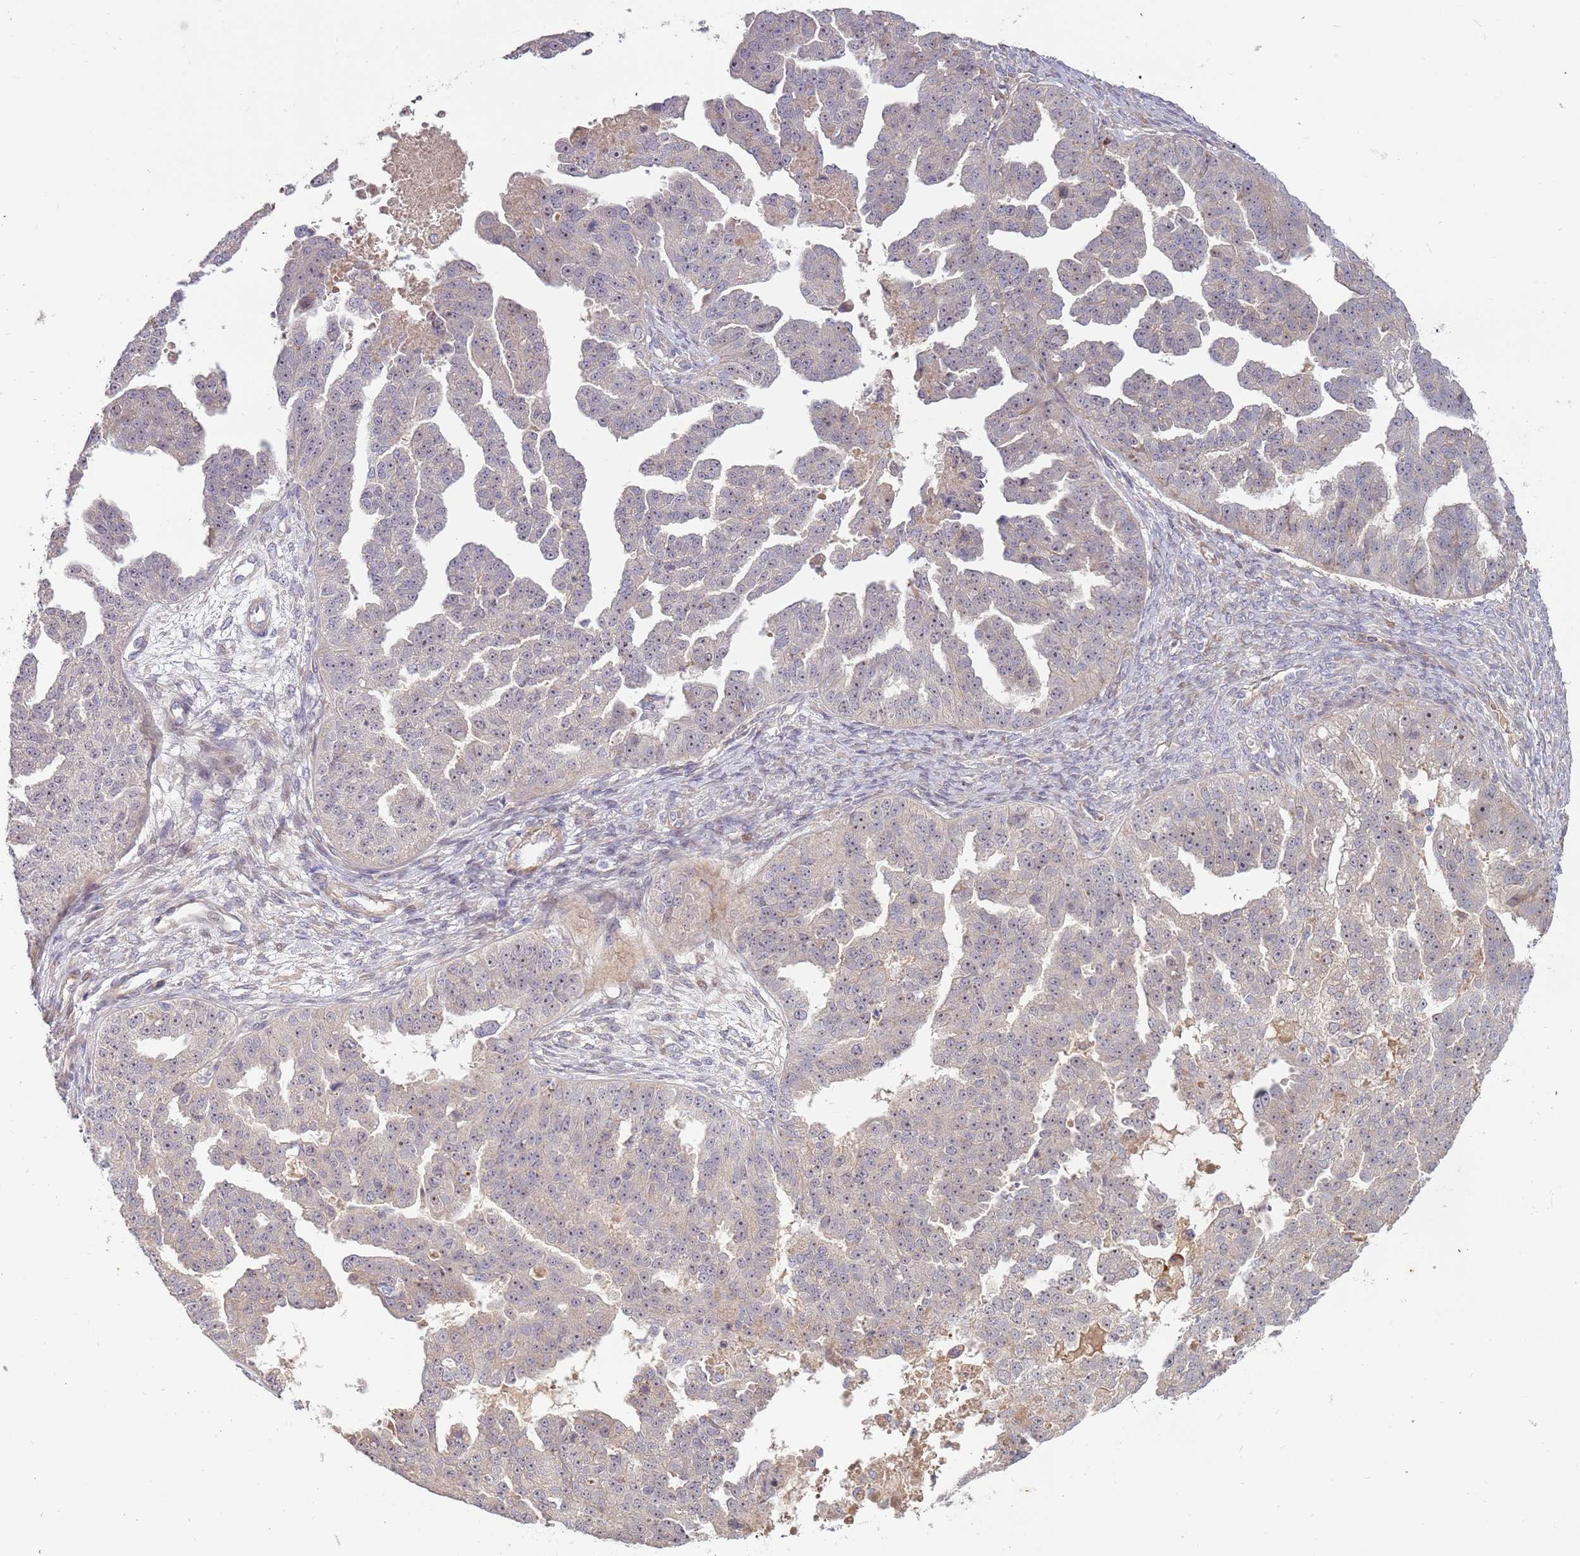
{"staining": {"intensity": "weak", "quantity": "<25%", "location": "cytoplasmic/membranous"}, "tissue": "ovarian cancer", "cell_type": "Tumor cells", "image_type": "cancer", "snomed": [{"axis": "morphology", "description": "Cystadenocarcinoma, serous, NOS"}, {"axis": "topography", "description": "Ovary"}], "caption": "Micrograph shows no protein positivity in tumor cells of ovarian cancer tissue.", "gene": "TRAPPC6B", "patient": {"sex": "female", "age": 58}}